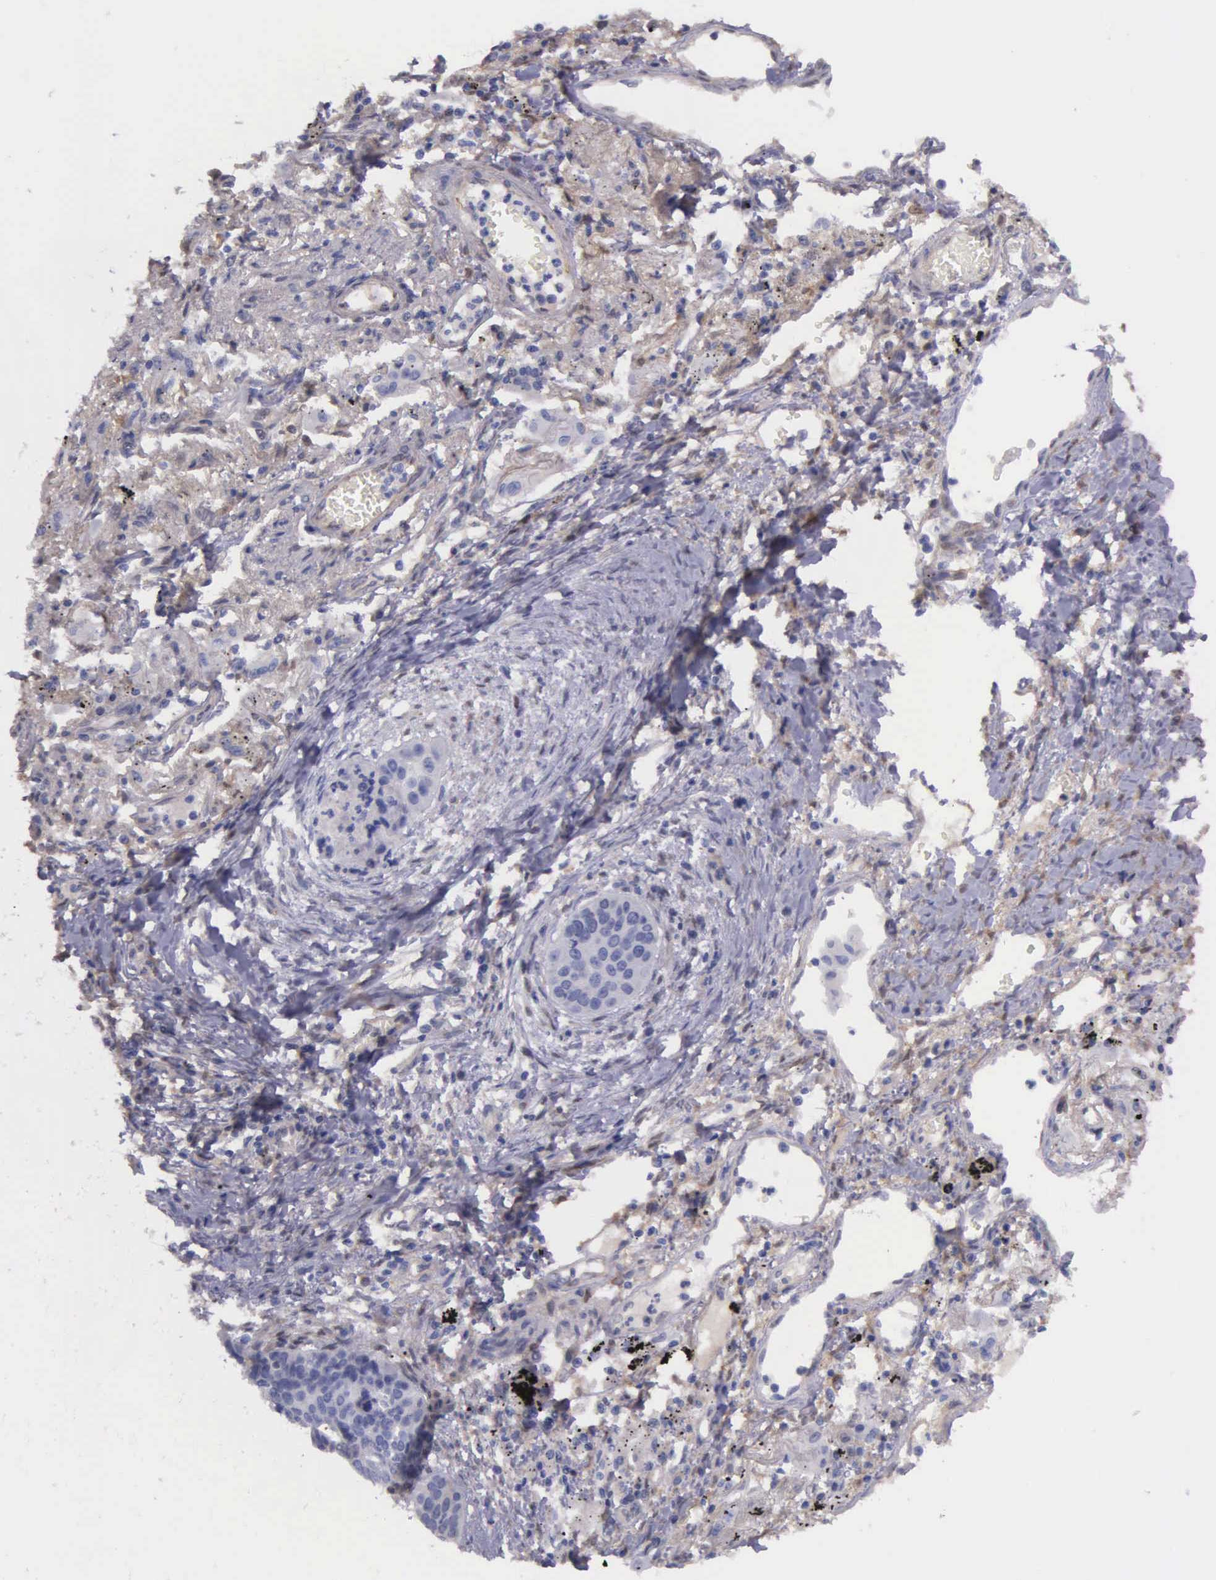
{"staining": {"intensity": "negative", "quantity": "none", "location": "none"}, "tissue": "lung cancer", "cell_type": "Tumor cells", "image_type": "cancer", "snomed": [{"axis": "morphology", "description": "Squamous cell carcinoma, NOS"}, {"axis": "topography", "description": "Lung"}], "caption": "DAB (3,3'-diaminobenzidine) immunohistochemical staining of human lung cancer reveals no significant positivity in tumor cells.", "gene": "GSTT2", "patient": {"sex": "male", "age": 71}}